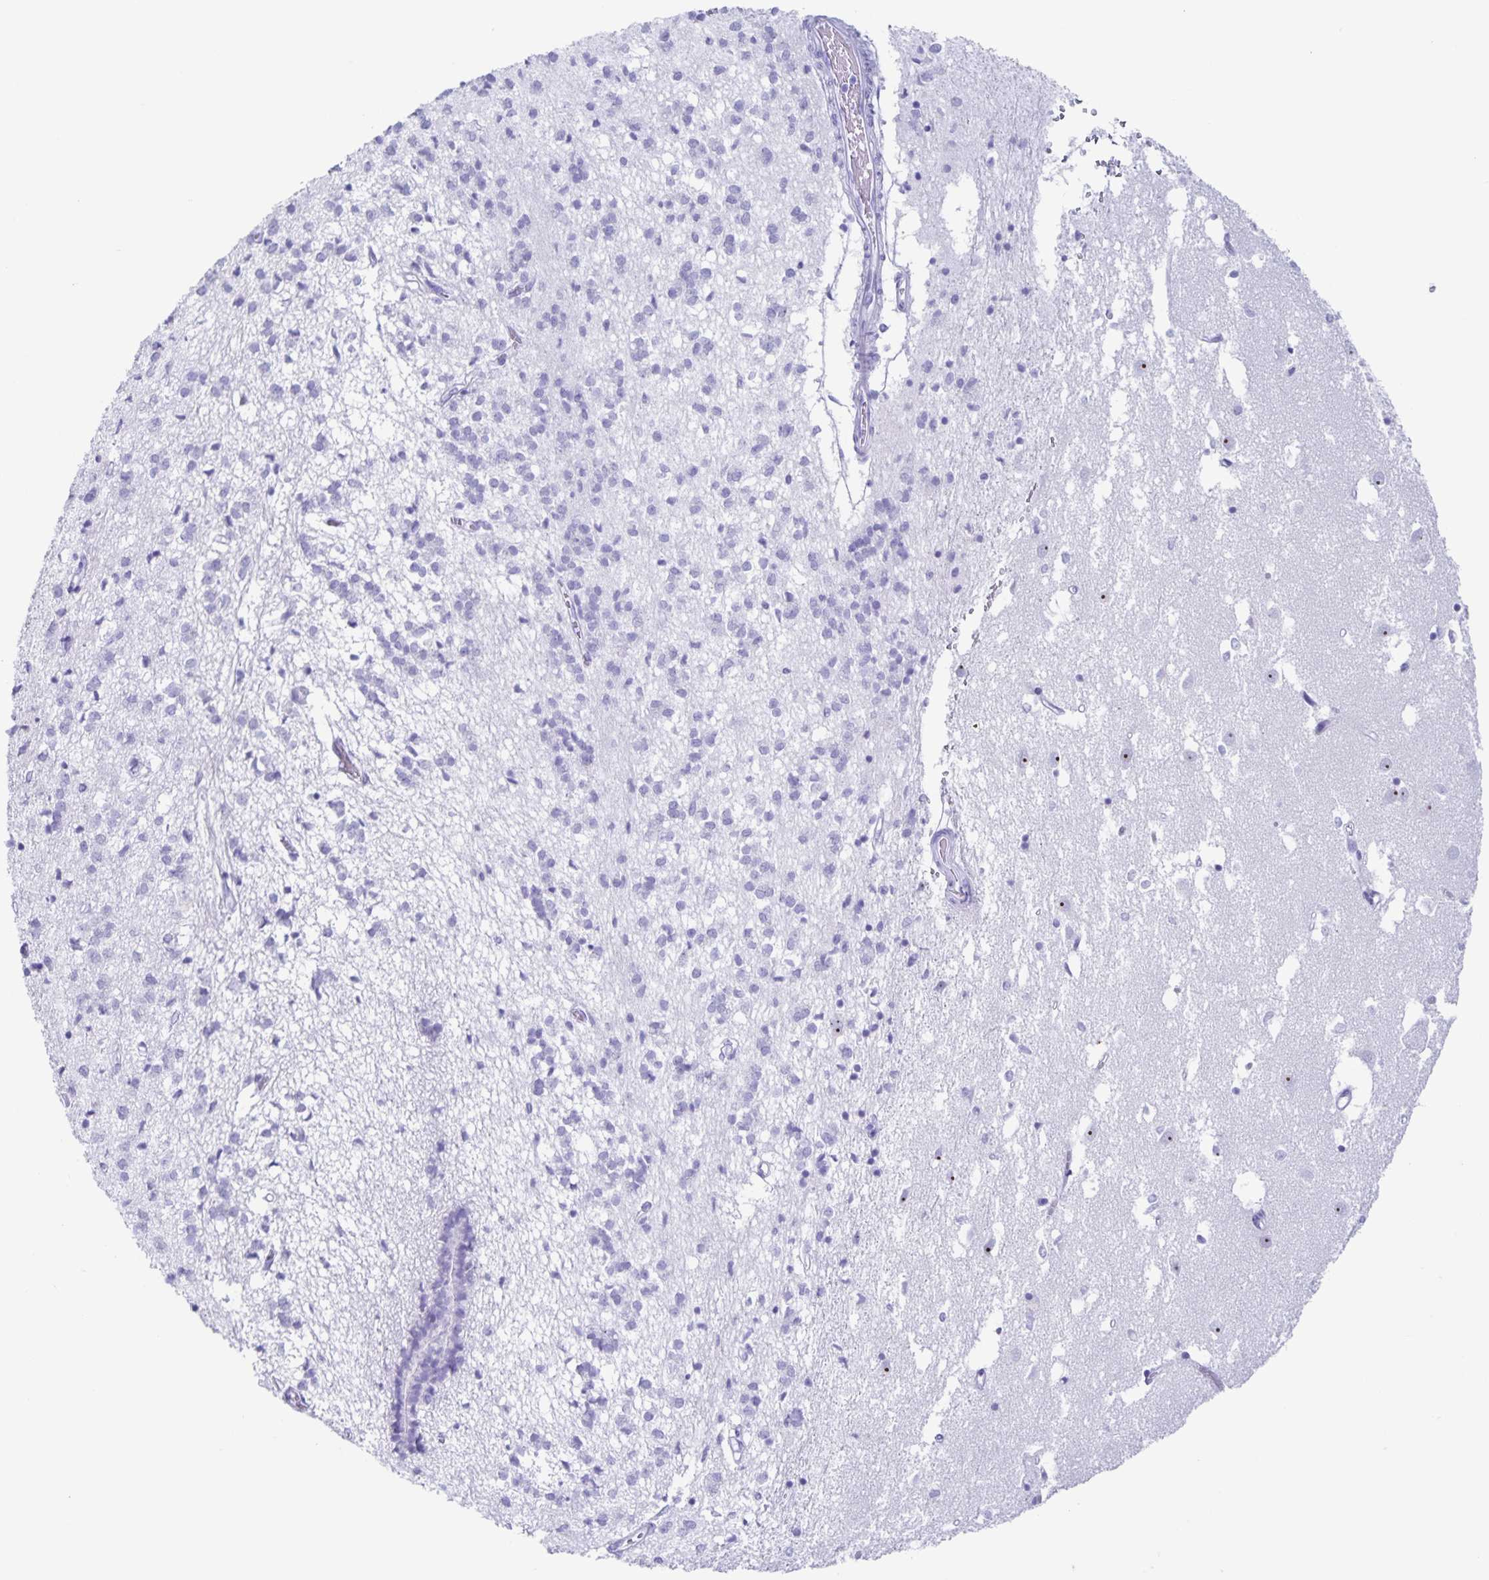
{"staining": {"intensity": "negative", "quantity": "none", "location": "none"}, "tissue": "caudate", "cell_type": "Glial cells", "image_type": "normal", "snomed": [{"axis": "morphology", "description": "Normal tissue, NOS"}, {"axis": "topography", "description": "Lateral ventricle wall"}], "caption": "There is no significant positivity in glial cells of caudate. (DAB immunohistochemistry (IHC) visualized using brightfield microscopy, high magnification).", "gene": "C12orf56", "patient": {"sex": "male", "age": 70}}